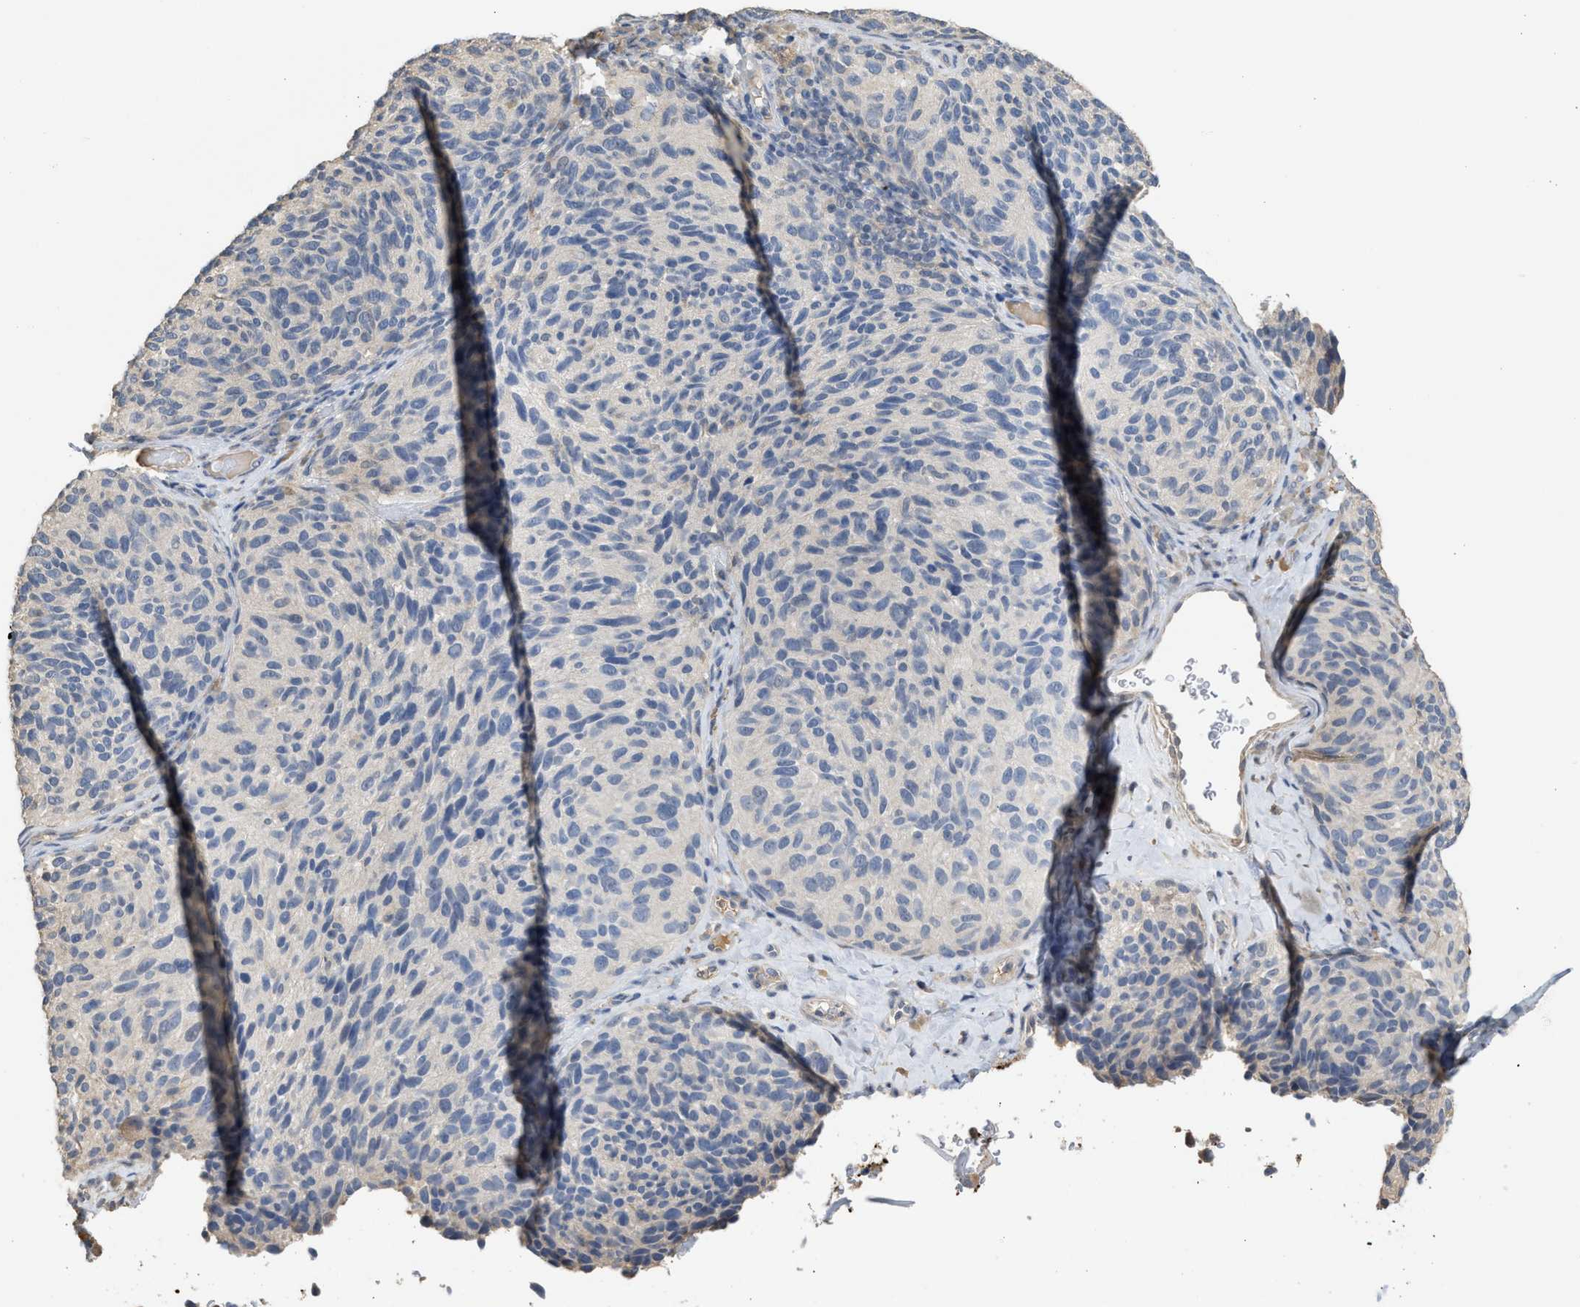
{"staining": {"intensity": "negative", "quantity": "none", "location": "none"}, "tissue": "melanoma", "cell_type": "Tumor cells", "image_type": "cancer", "snomed": [{"axis": "morphology", "description": "Malignant melanoma, NOS"}, {"axis": "topography", "description": "Skin"}], "caption": "Micrograph shows no protein expression in tumor cells of malignant melanoma tissue.", "gene": "SULT2A1", "patient": {"sex": "female", "age": 73}}